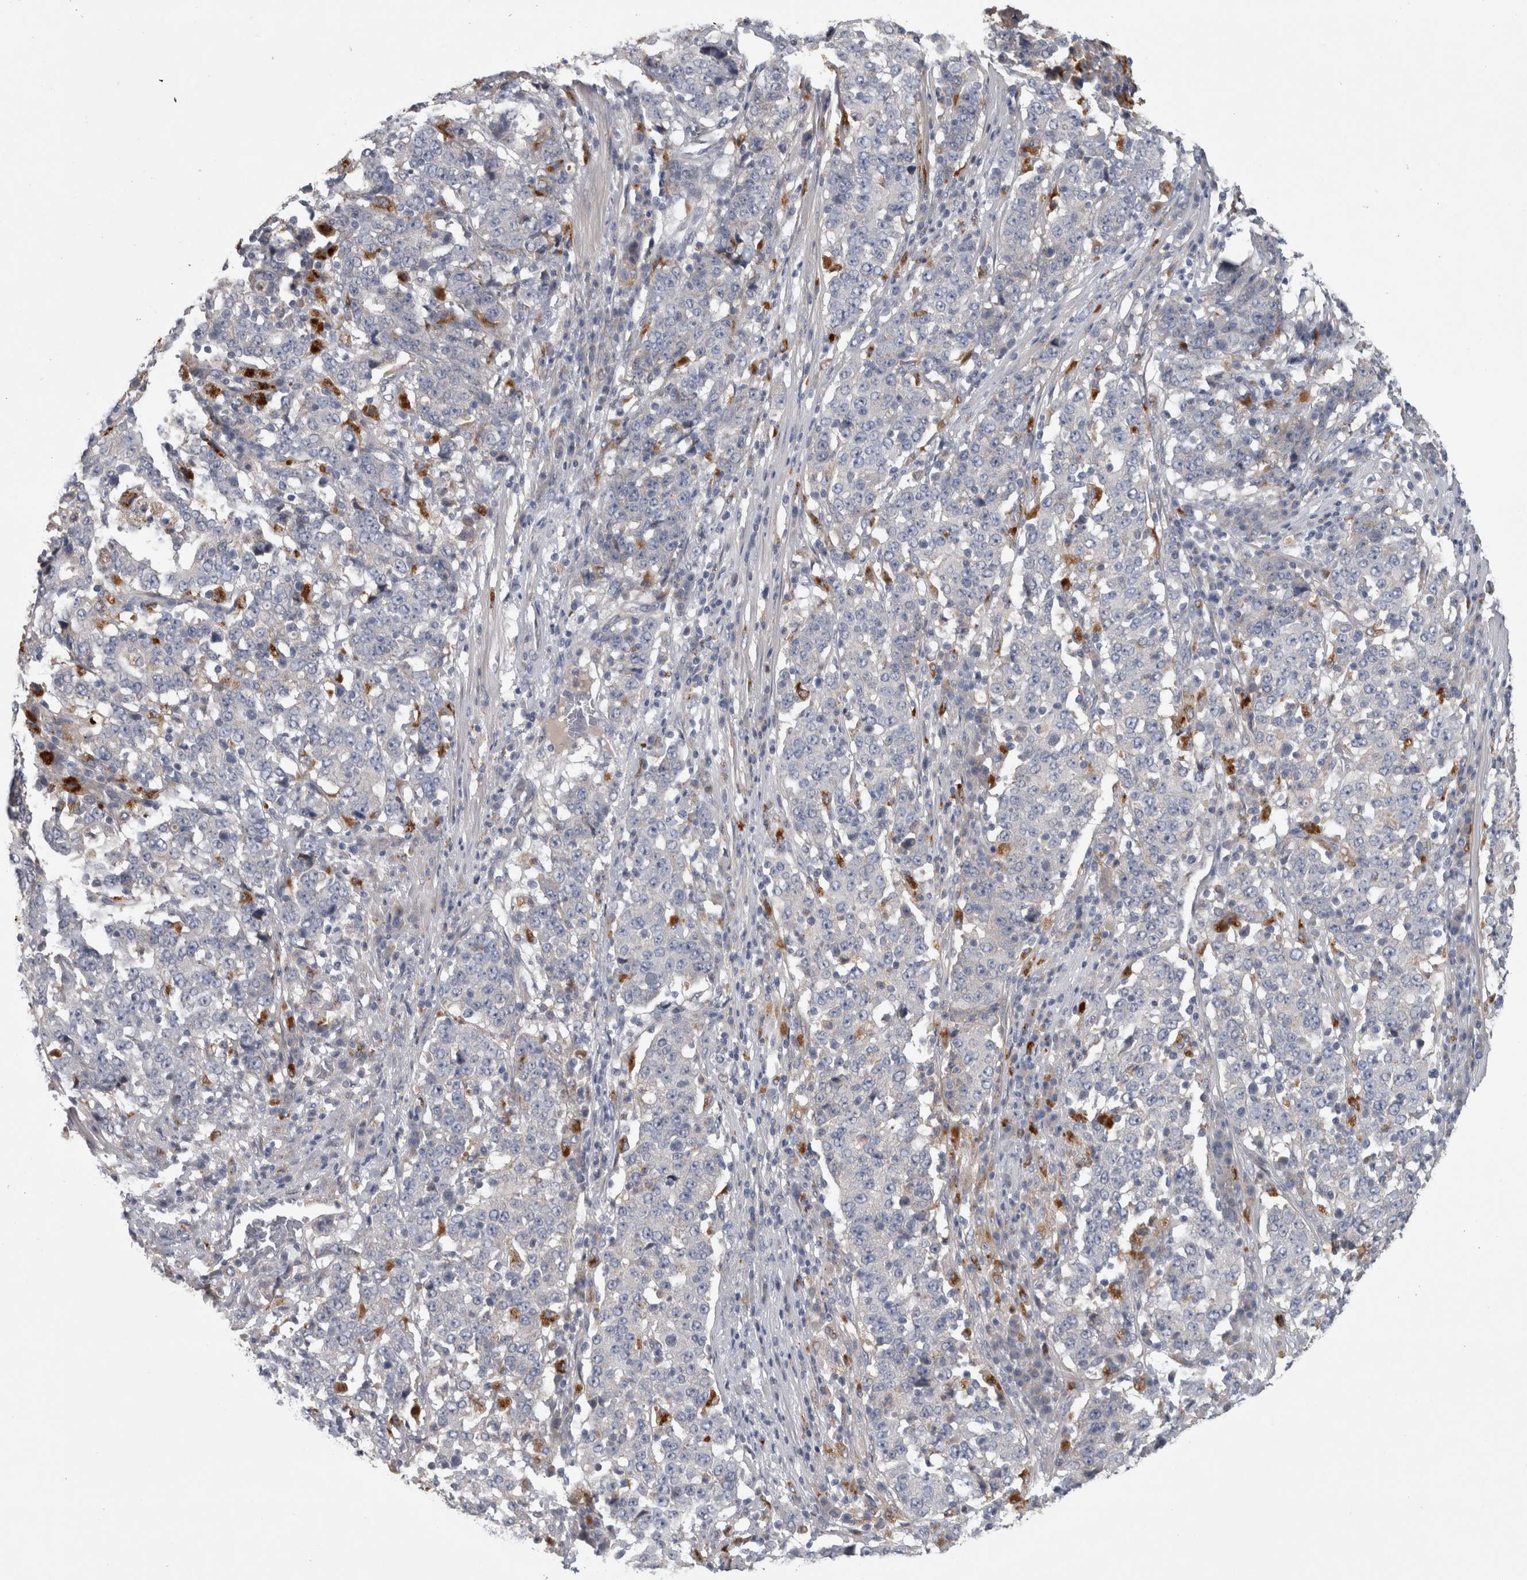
{"staining": {"intensity": "negative", "quantity": "none", "location": "none"}, "tissue": "stomach cancer", "cell_type": "Tumor cells", "image_type": "cancer", "snomed": [{"axis": "morphology", "description": "Adenocarcinoma, NOS"}, {"axis": "topography", "description": "Stomach"}], "caption": "A high-resolution histopathology image shows IHC staining of stomach cancer (adenocarcinoma), which displays no significant staining in tumor cells.", "gene": "ATXN2", "patient": {"sex": "male", "age": 59}}